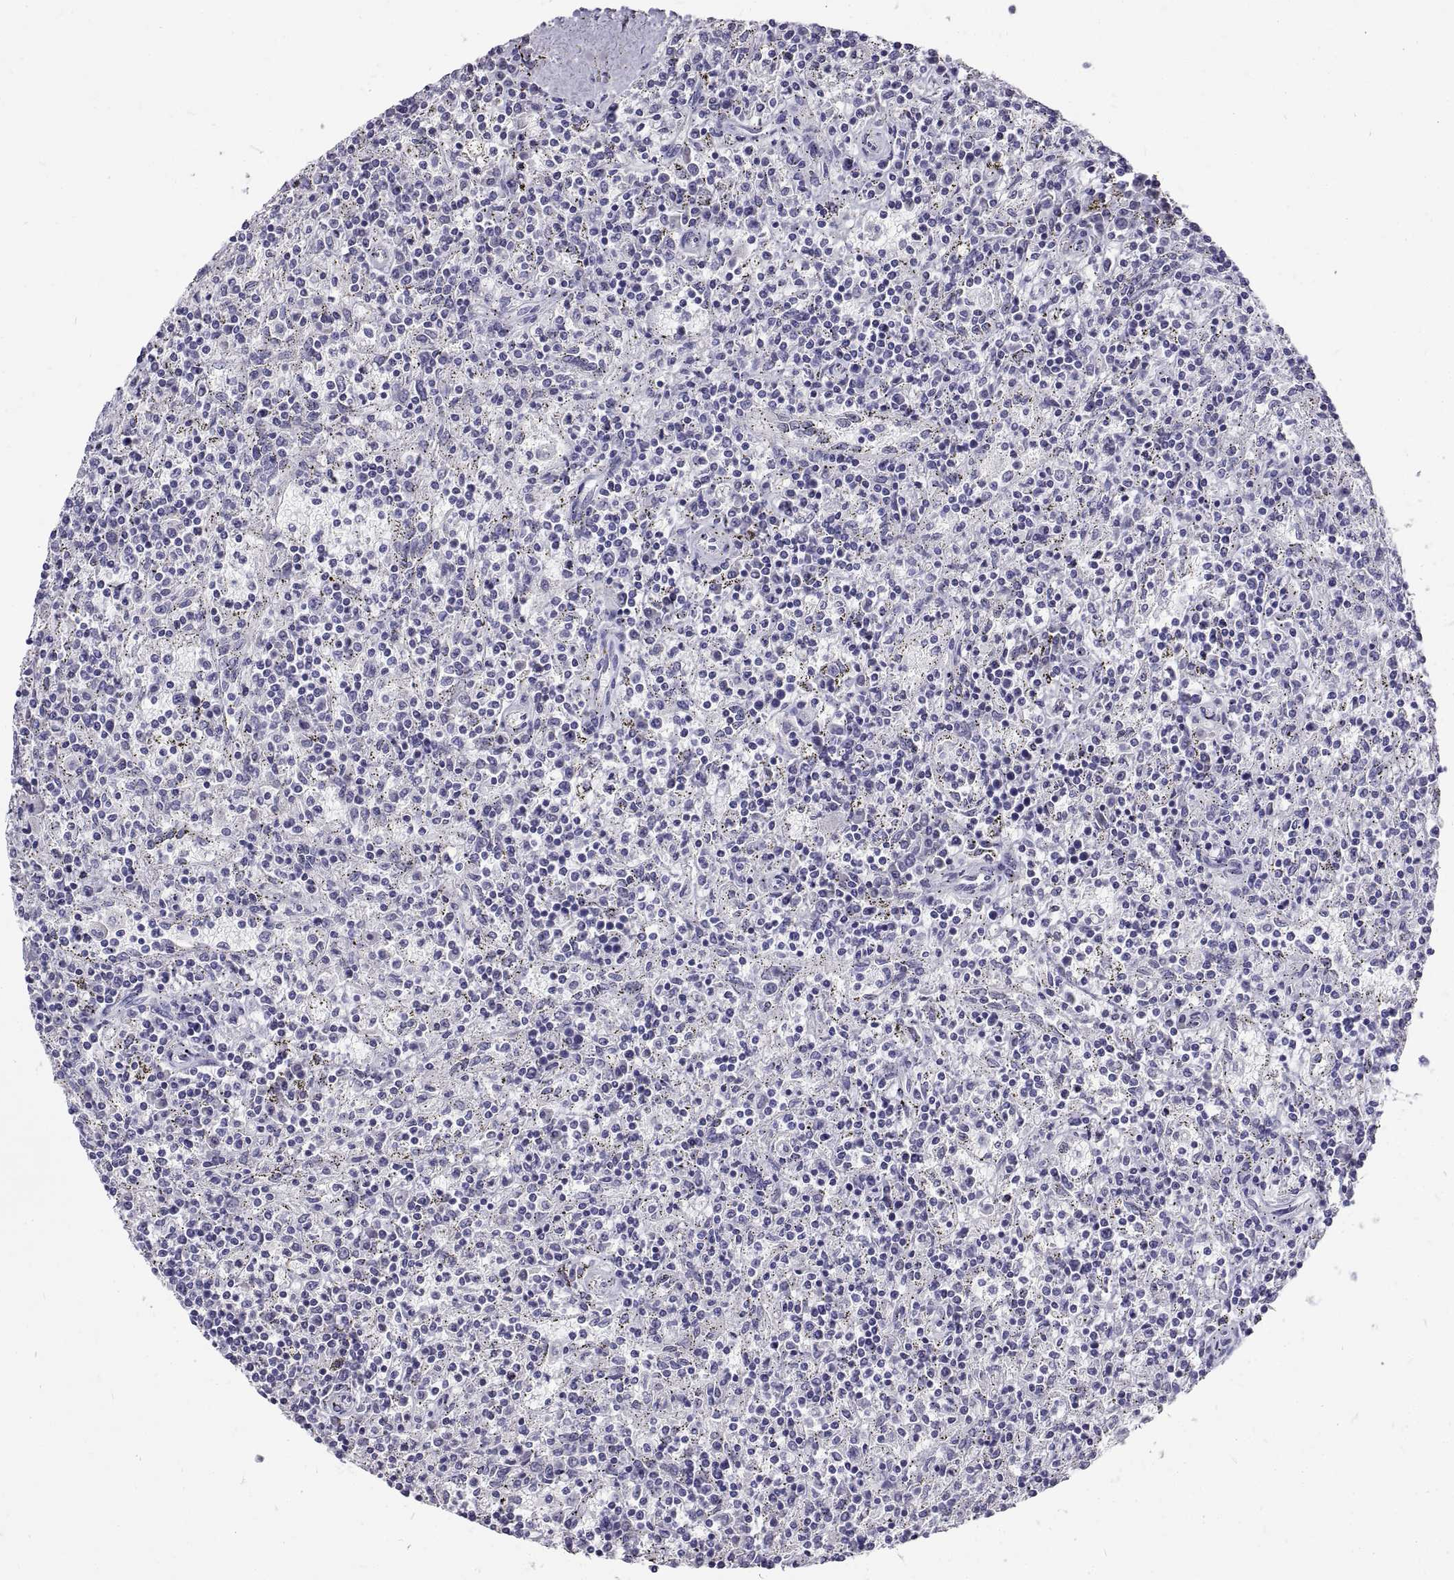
{"staining": {"intensity": "negative", "quantity": "none", "location": "none"}, "tissue": "lymphoma", "cell_type": "Tumor cells", "image_type": "cancer", "snomed": [{"axis": "morphology", "description": "Malignant lymphoma, non-Hodgkin's type, Low grade"}, {"axis": "topography", "description": "Spleen"}], "caption": "This is a photomicrograph of immunohistochemistry (IHC) staining of malignant lymphoma, non-Hodgkin's type (low-grade), which shows no staining in tumor cells.", "gene": "GNG12", "patient": {"sex": "male", "age": 62}}